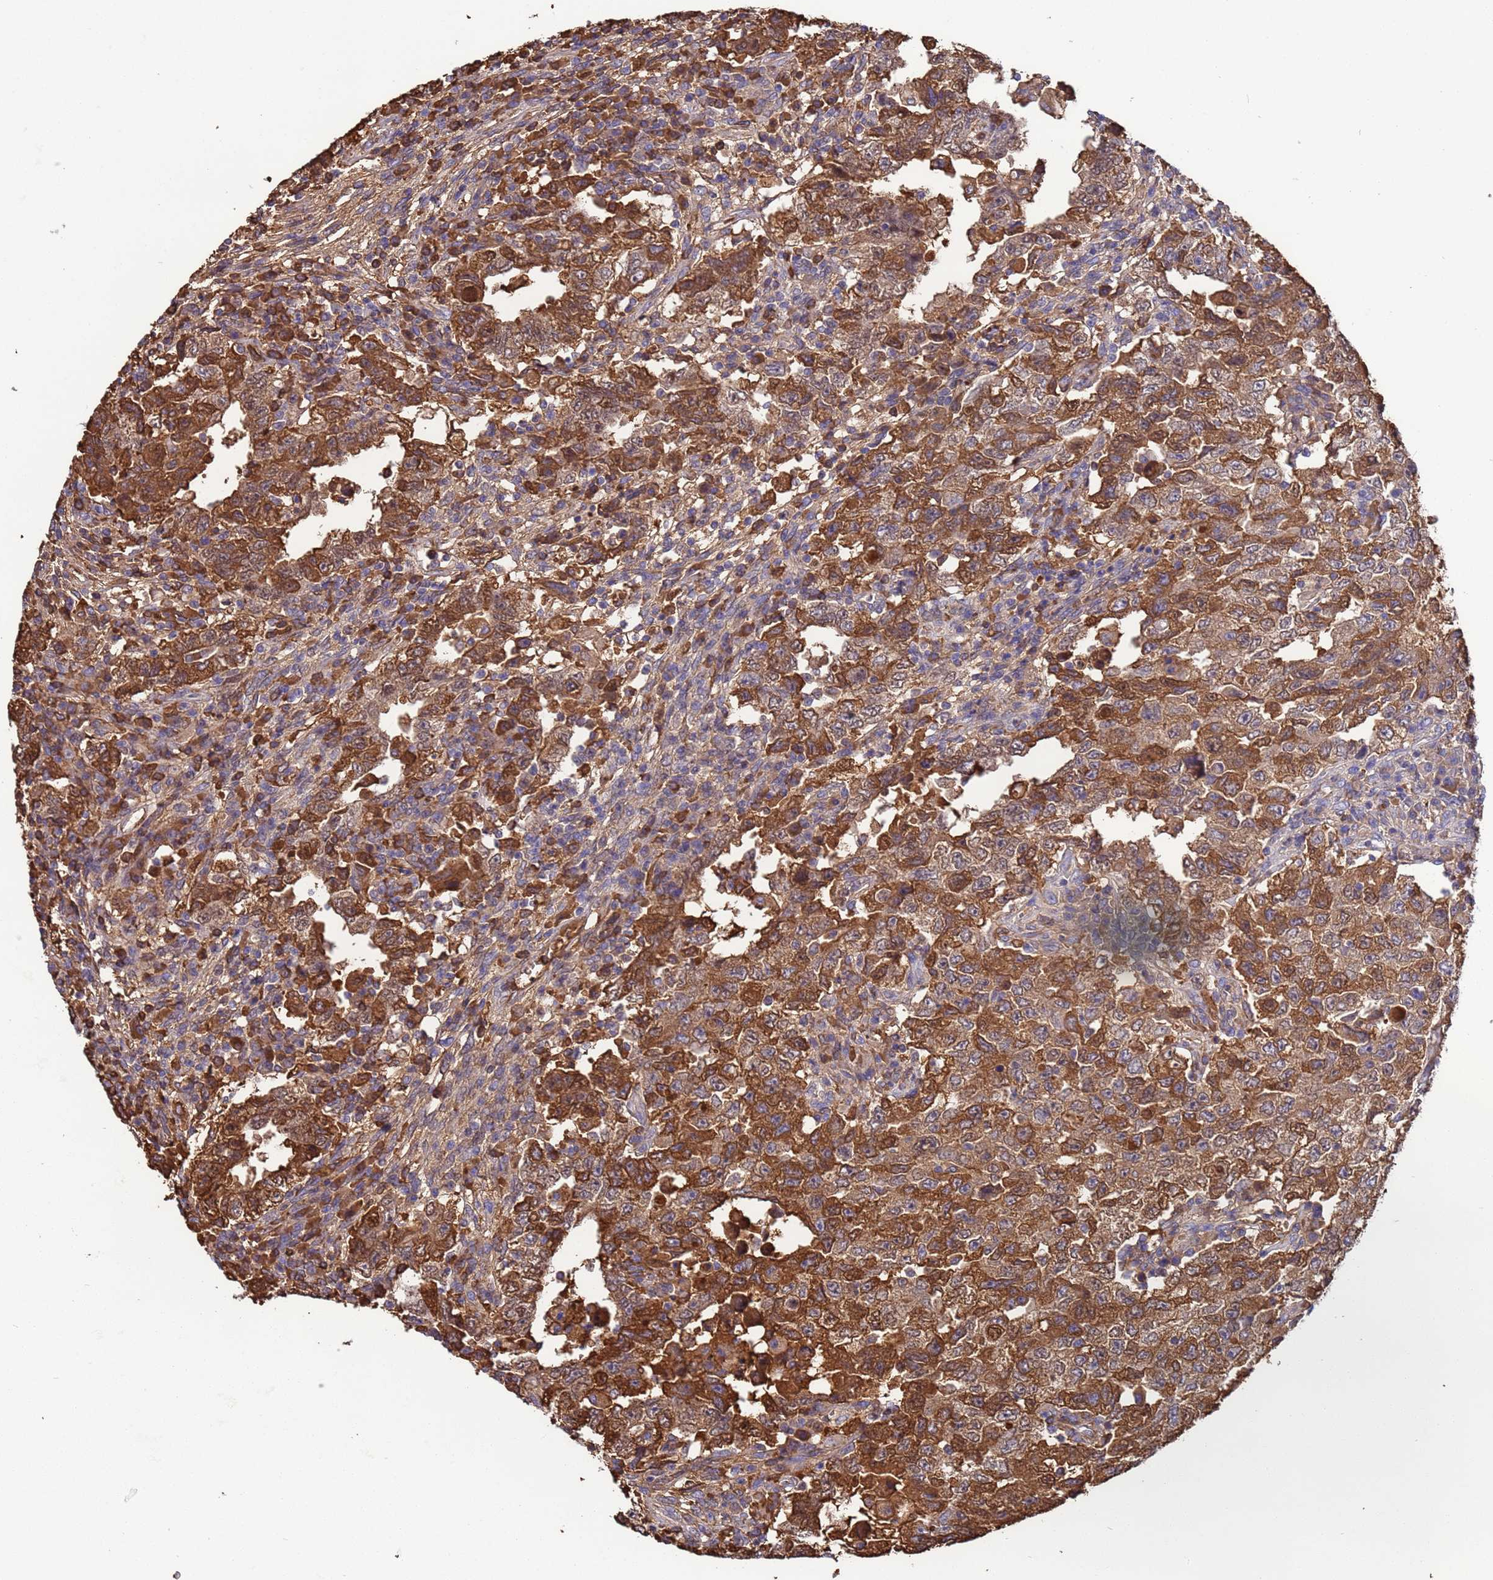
{"staining": {"intensity": "strong", "quantity": ">75%", "location": "cytoplasmic/membranous"}, "tissue": "testis cancer", "cell_type": "Tumor cells", "image_type": "cancer", "snomed": [{"axis": "morphology", "description": "Carcinoma, Embryonal, NOS"}, {"axis": "topography", "description": "Testis"}], "caption": "There is high levels of strong cytoplasmic/membranous staining in tumor cells of testis embryonal carcinoma, as demonstrated by immunohistochemical staining (brown color).", "gene": "H1-7", "patient": {"sex": "male", "age": 26}}